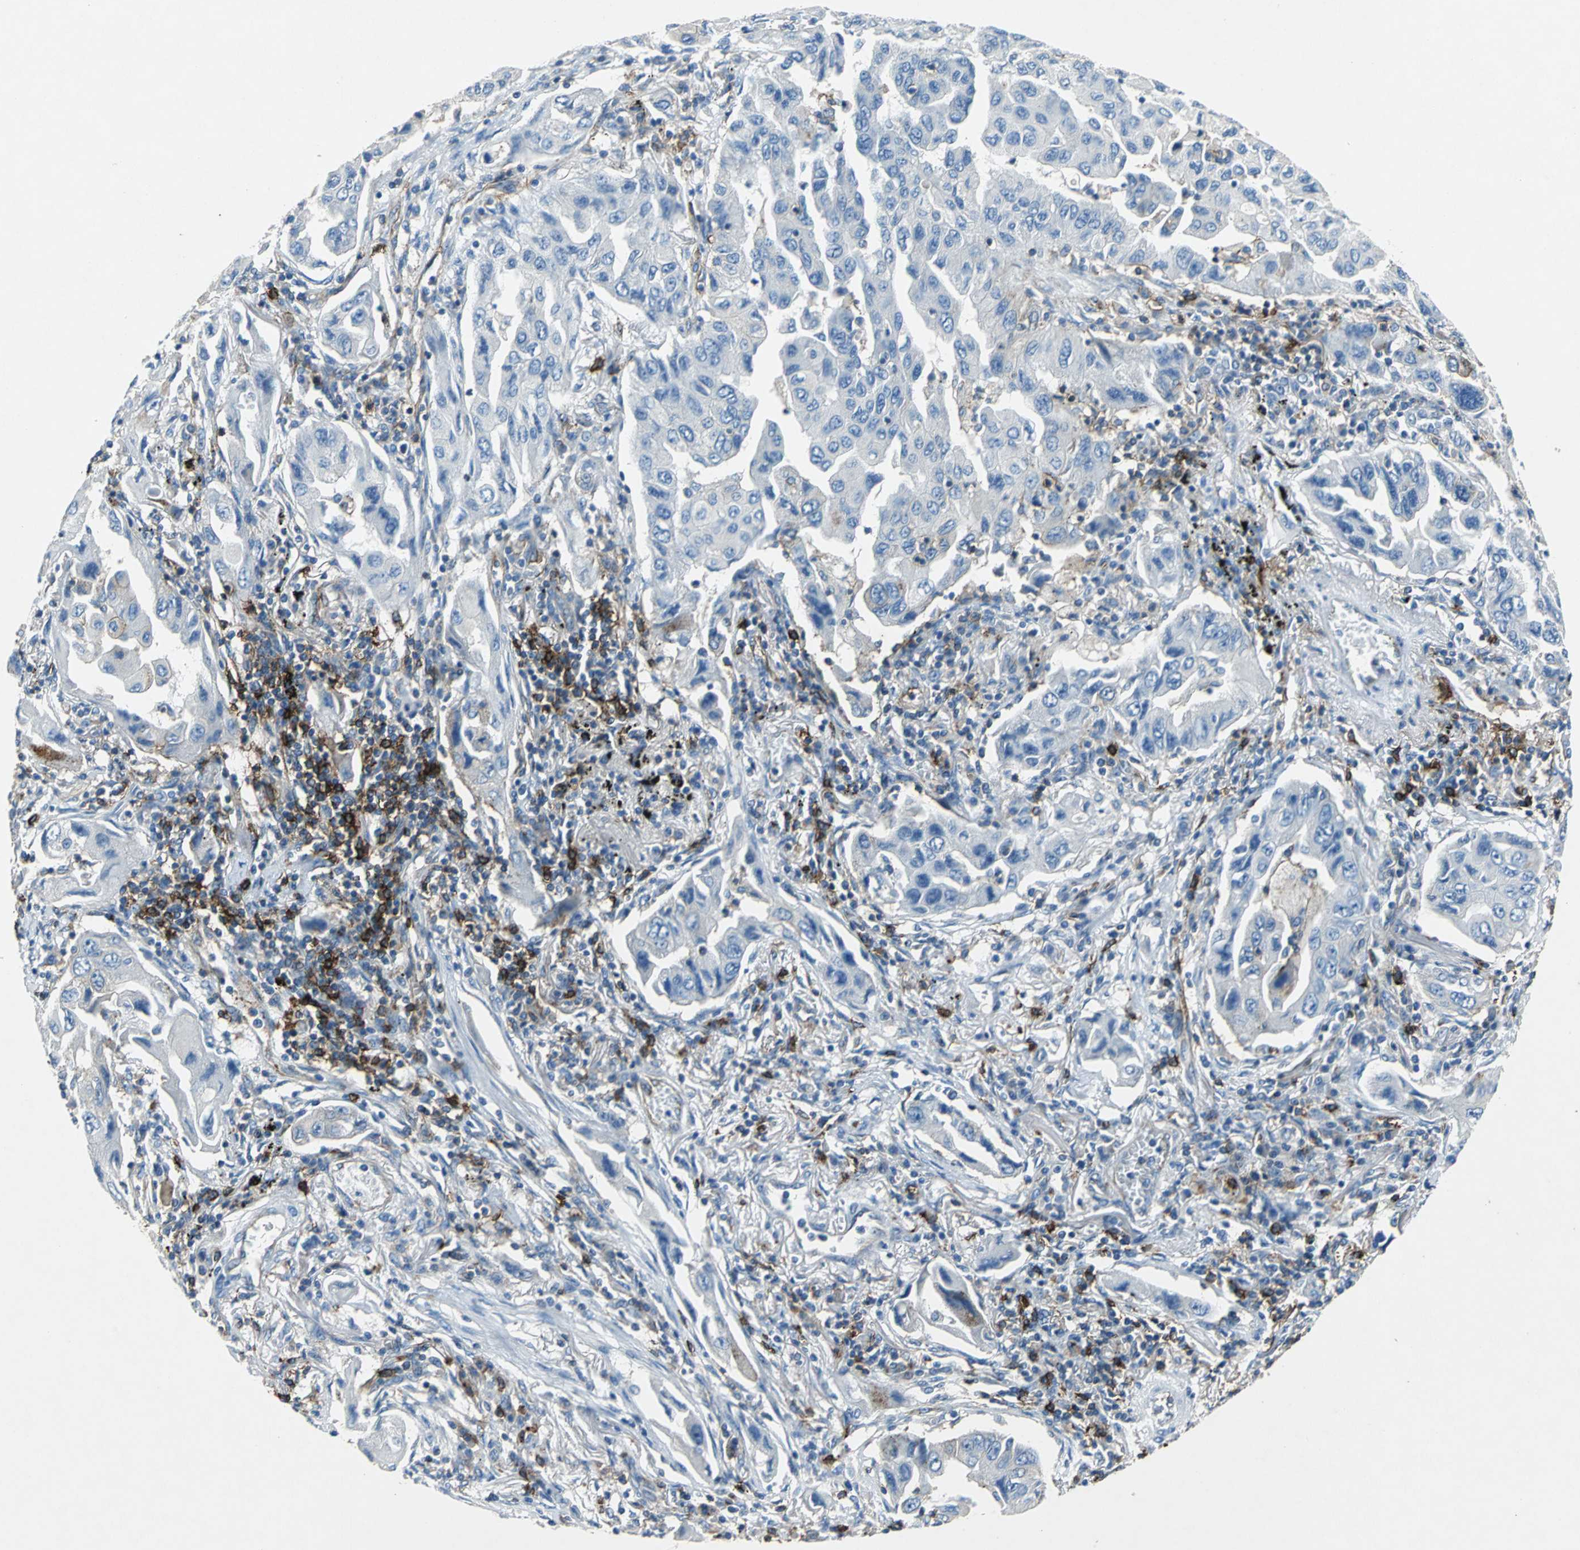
{"staining": {"intensity": "moderate", "quantity": "25%-75%", "location": "cytoplasmic/membranous"}, "tissue": "lung cancer", "cell_type": "Tumor cells", "image_type": "cancer", "snomed": [{"axis": "morphology", "description": "Adenocarcinoma, NOS"}, {"axis": "topography", "description": "Lung"}], "caption": "There is medium levels of moderate cytoplasmic/membranous staining in tumor cells of lung adenocarcinoma, as demonstrated by immunohistochemical staining (brown color).", "gene": "RPS13", "patient": {"sex": "female", "age": 65}}